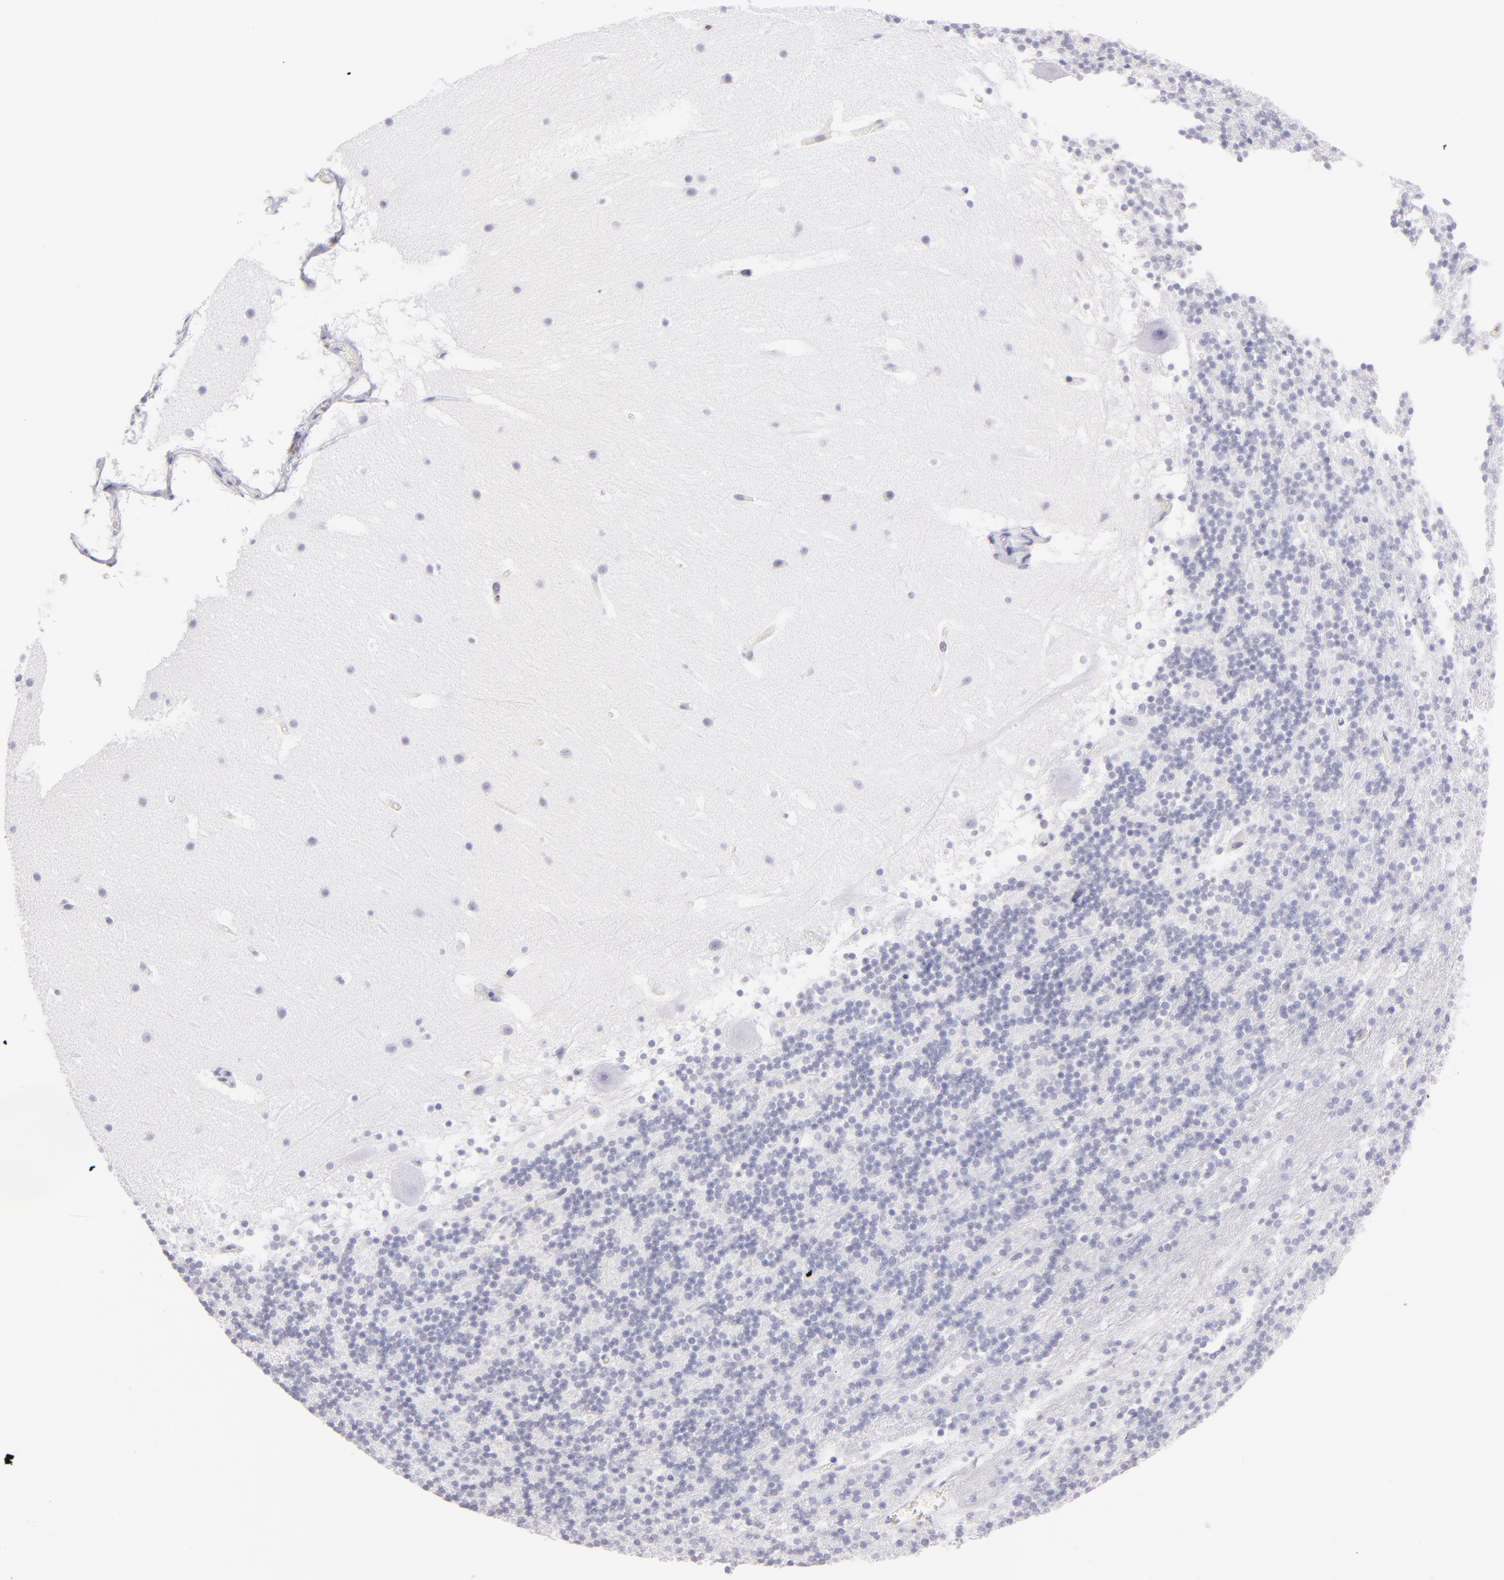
{"staining": {"intensity": "negative", "quantity": "none", "location": "none"}, "tissue": "cerebellum", "cell_type": "Cells in granular layer", "image_type": "normal", "snomed": [{"axis": "morphology", "description": "Normal tissue, NOS"}, {"axis": "topography", "description": "Cerebellum"}], "caption": "Histopathology image shows no significant protein expression in cells in granular layer of normal cerebellum.", "gene": "PRF1", "patient": {"sex": "male", "age": 45}}